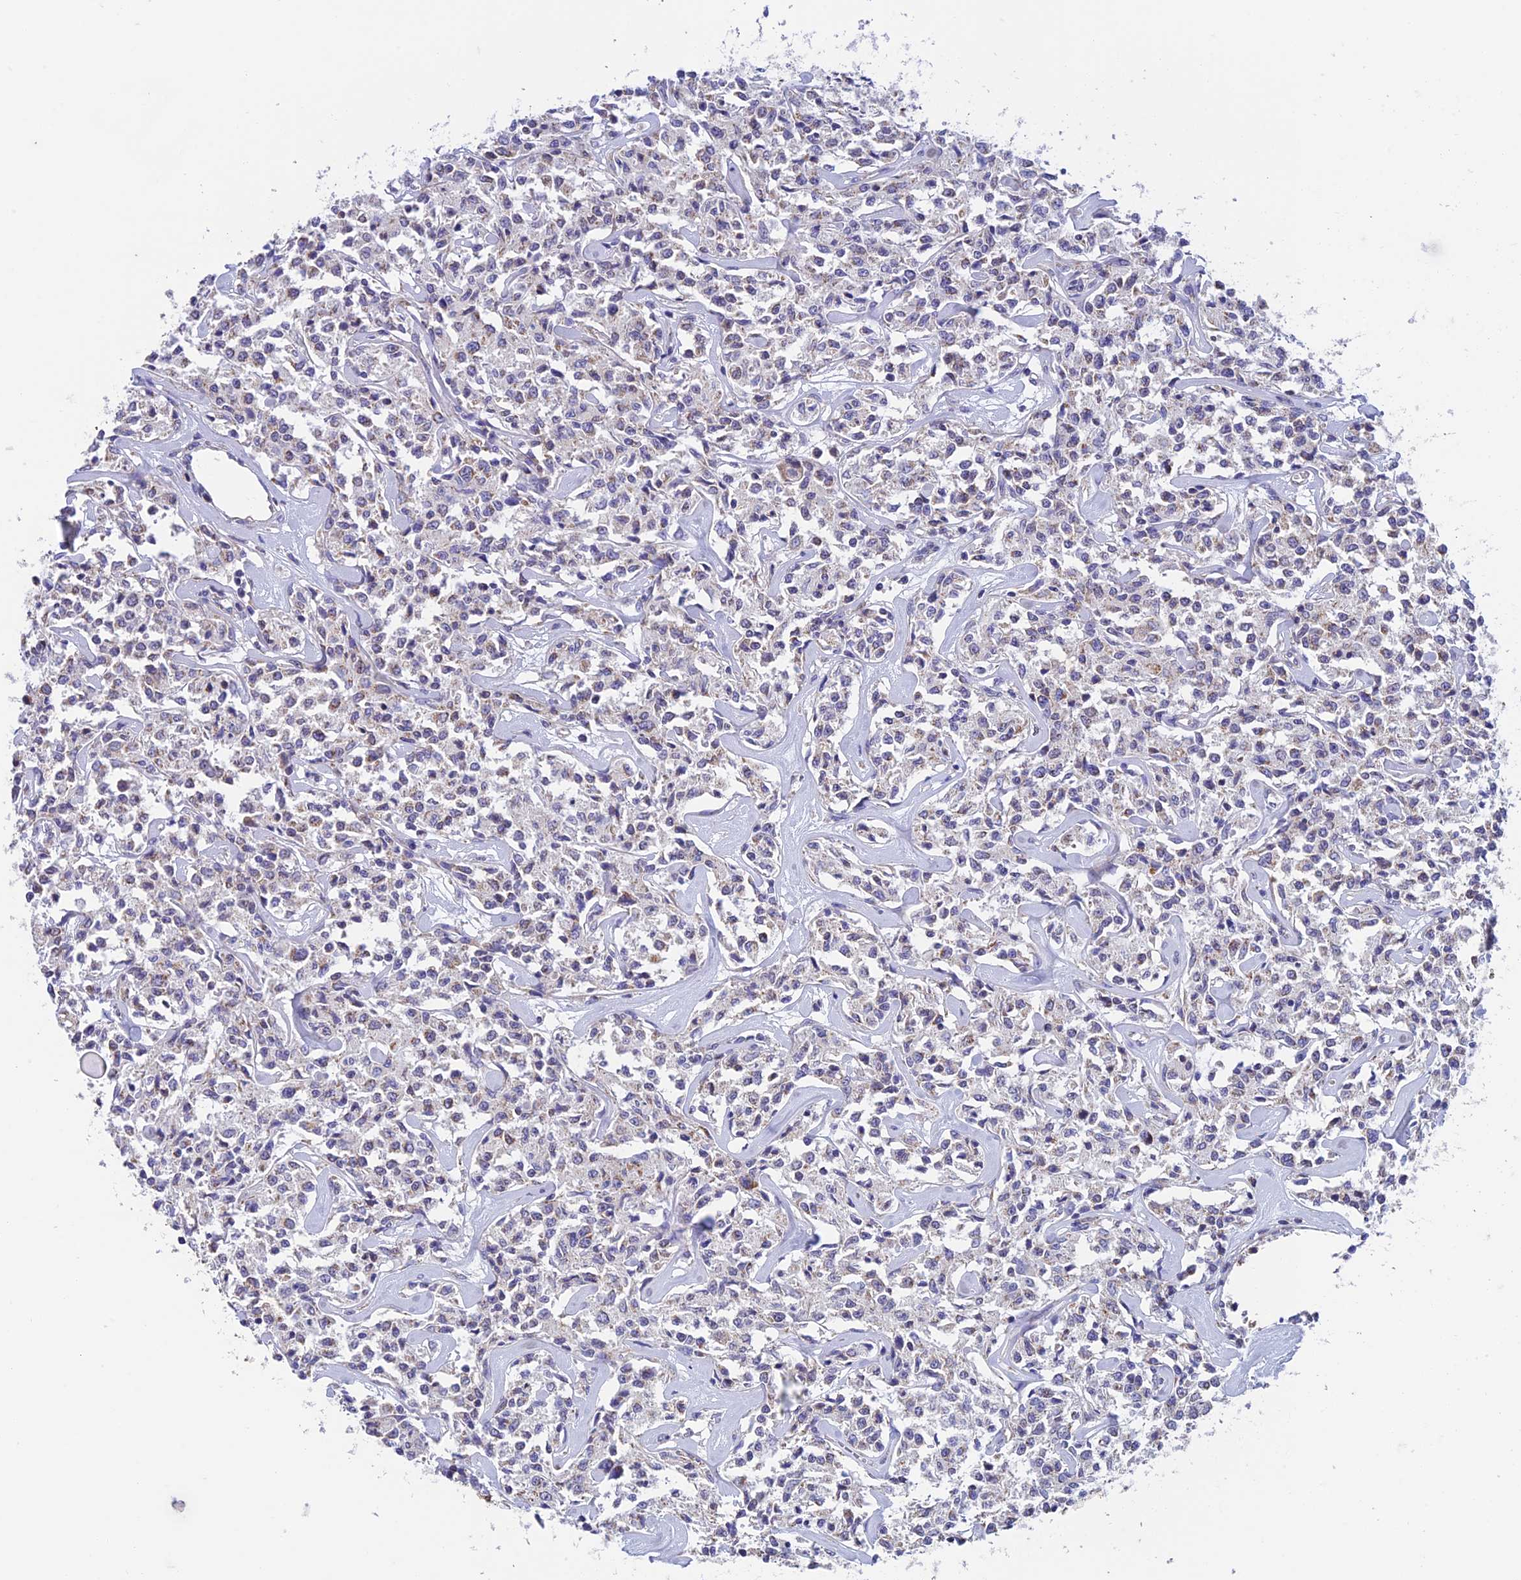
{"staining": {"intensity": "negative", "quantity": "none", "location": "none"}, "tissue": "lymphoma", "cell_type": "Tumor cells", "image_type": "cancer", "snomed": [{"axis": "morphology", "description": "Malignant lymphoma, non-Hodgkin's type, Low grade"}, {"axis": "topography", "description": "Small intestine"}], "caption": "Lymphoma was stained to show a protein in brown. There is no significant expression in tumor cells. (DAB (3,3'-diaminobenzidine) immunohistochemistry visualized using brightfield microscopy, high magnification).", "gene": "ZNF181", "patient": {"sex": "female", "age": 59}}